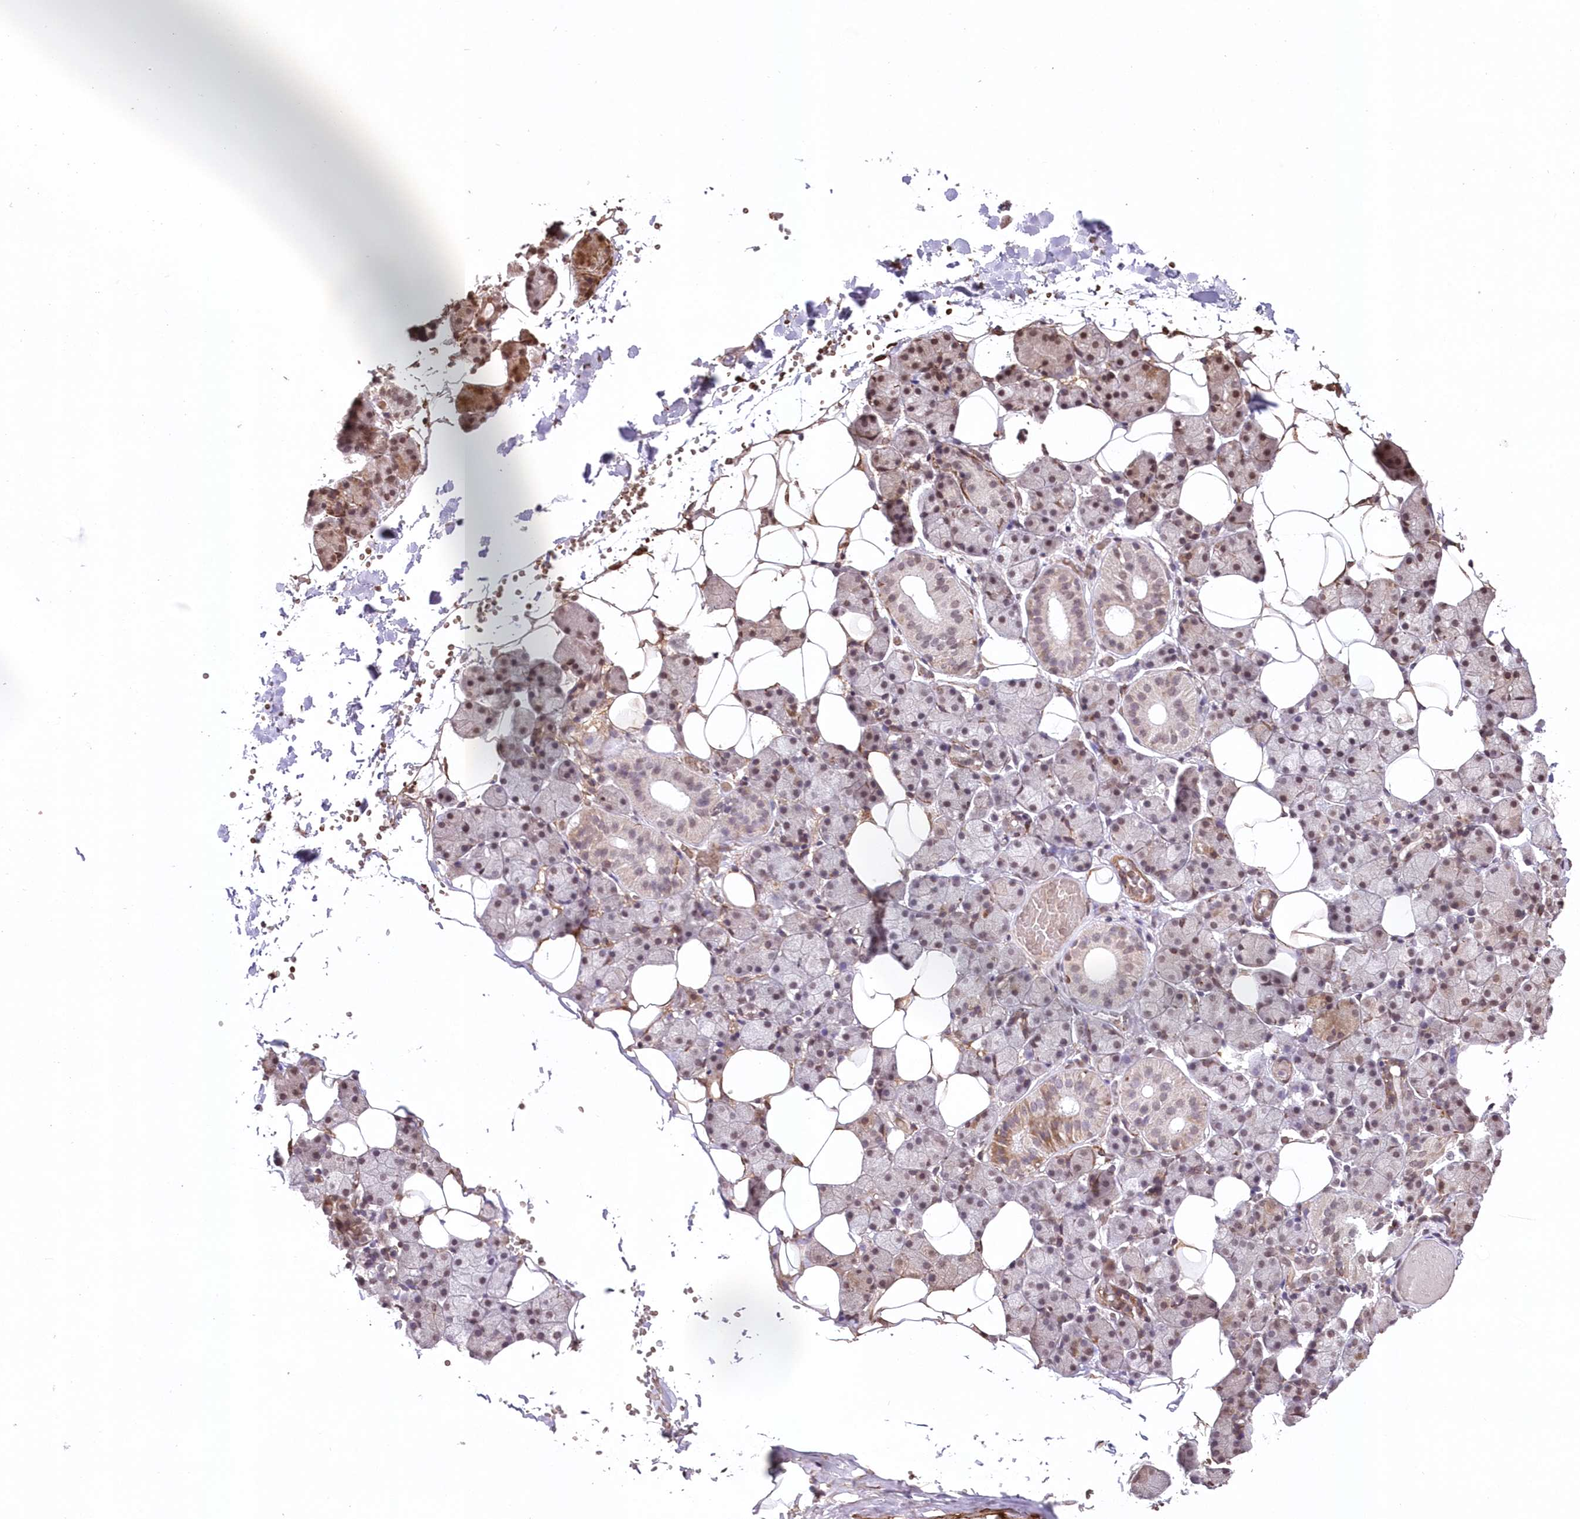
{"staining": {"intensity": "moderate", "quantity": "25%-75%", "location": "cytoplasmic/membranous,nuclear"}, "tissue": "salivary gland", "cell_type": "Glandular cells", "image_type": "normal", "snomed": [{"axis": "morphology", "description": "Normal tissue, NOS"}, {"axis": "topography", "description": "Salivary gland"}], "caption": "Immunohistochemical staining of benign human salivary gland demonstrates 25%-75% levels of moderate cytoplasmic/membranous,nuclear protein expression in about 25%-75% of glandular cells.", "gene": "ENSG00000275740", "patient": {"sex": "female", "age": 33}}